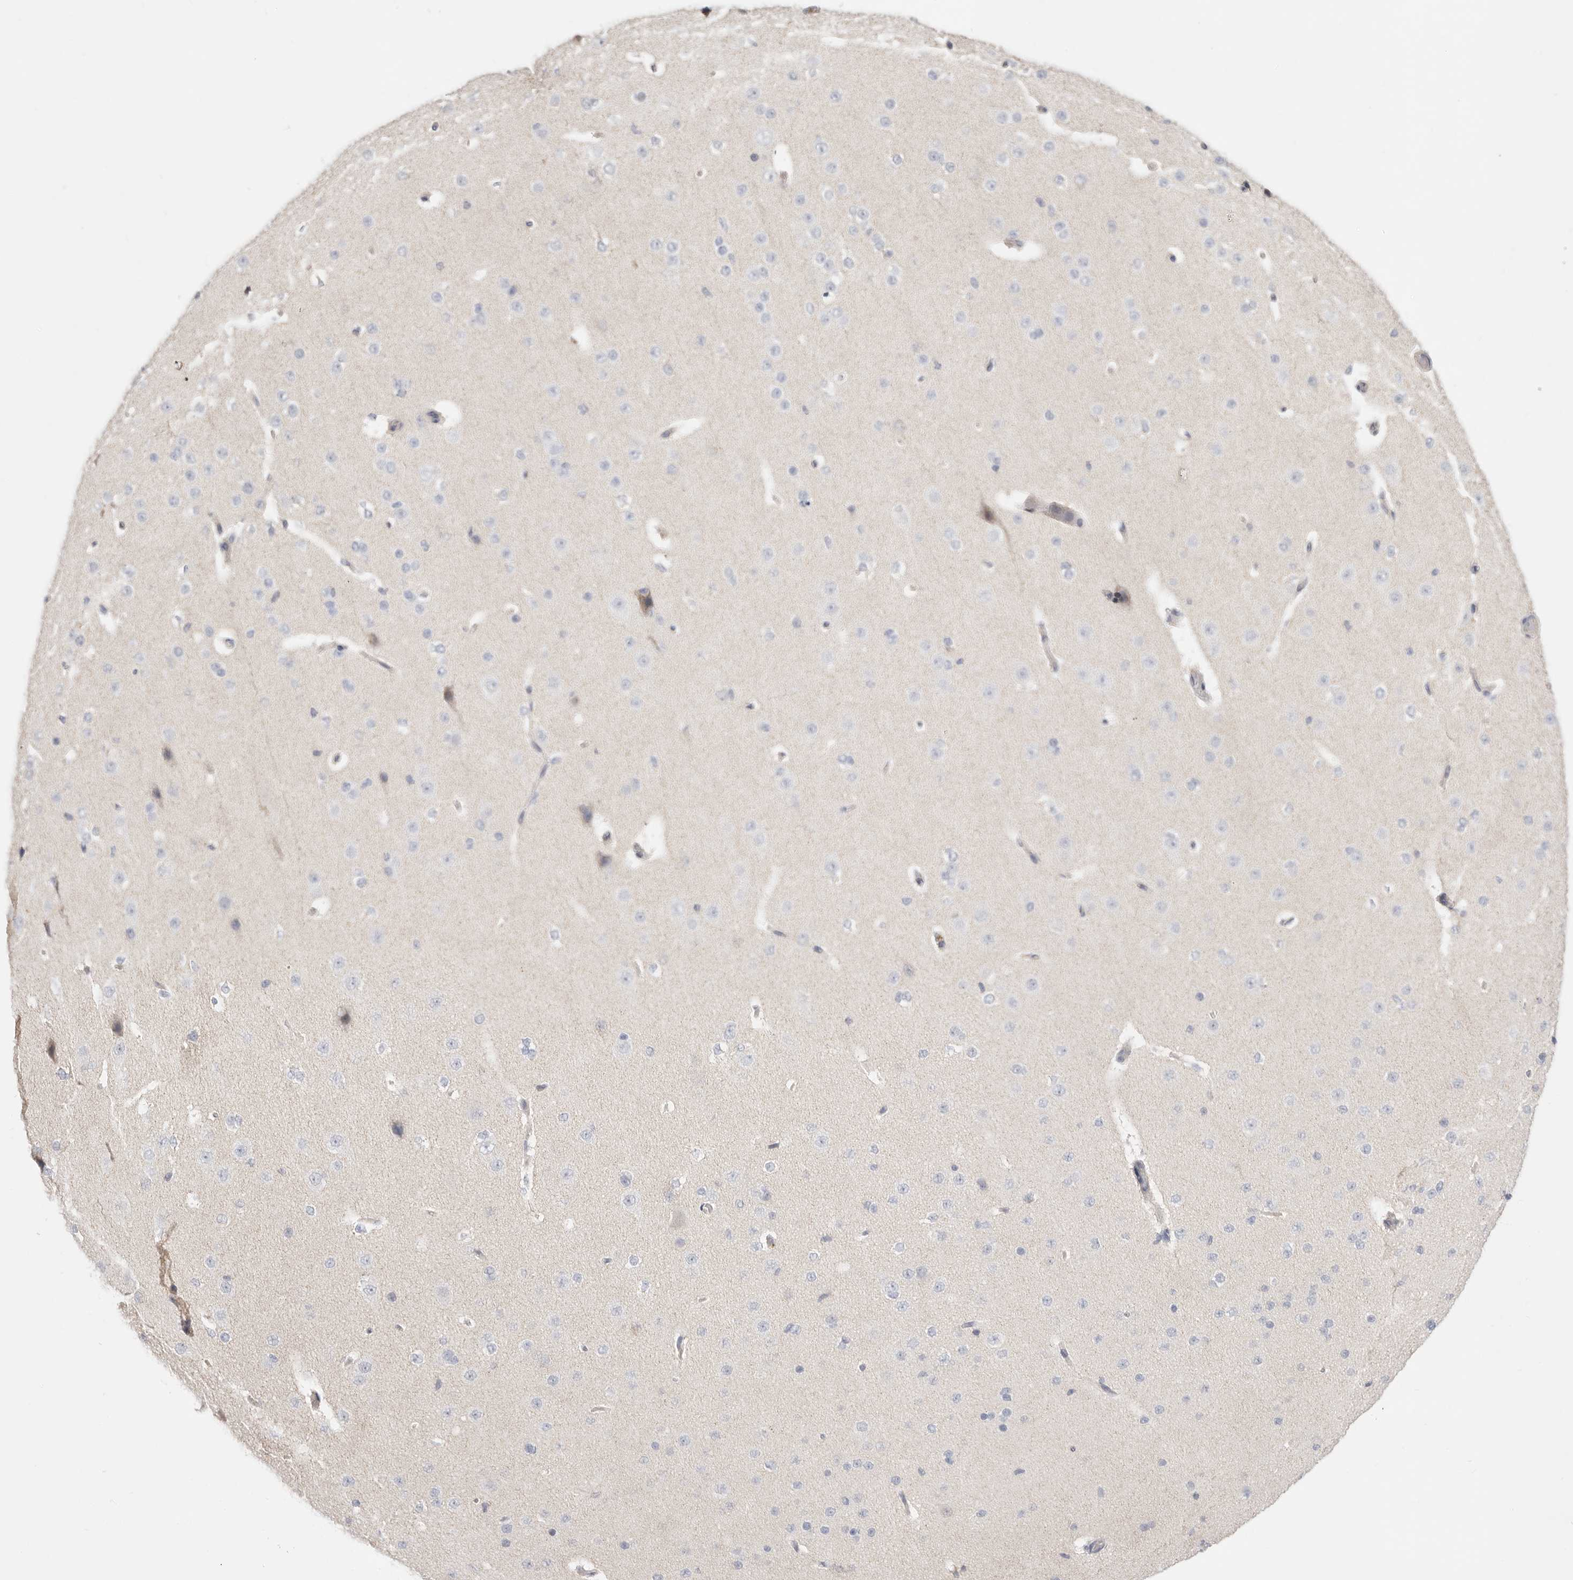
{"staining": {"intensity": "negative", "quantity": "none", "location": "none"}, "tissue": "cerebral cortex", "cell_type": "Endothelial cells", "image_type": "normal", "snomed": [{"axis": "morphology", "description": "Normal tissue, NOS"}, {"axis": "morphology", "description": "Developmental malformation"}, {"axis": "topography", "description": "Cerebral cortex"}], "caption": "Immunohistochemistry micrograph of normal cerebral cortex stained for a protein (brown), which exhibits no positivity in endothelial cells.", "gene": "USH1C", "patient": {"sex": "female", "age": 30}}